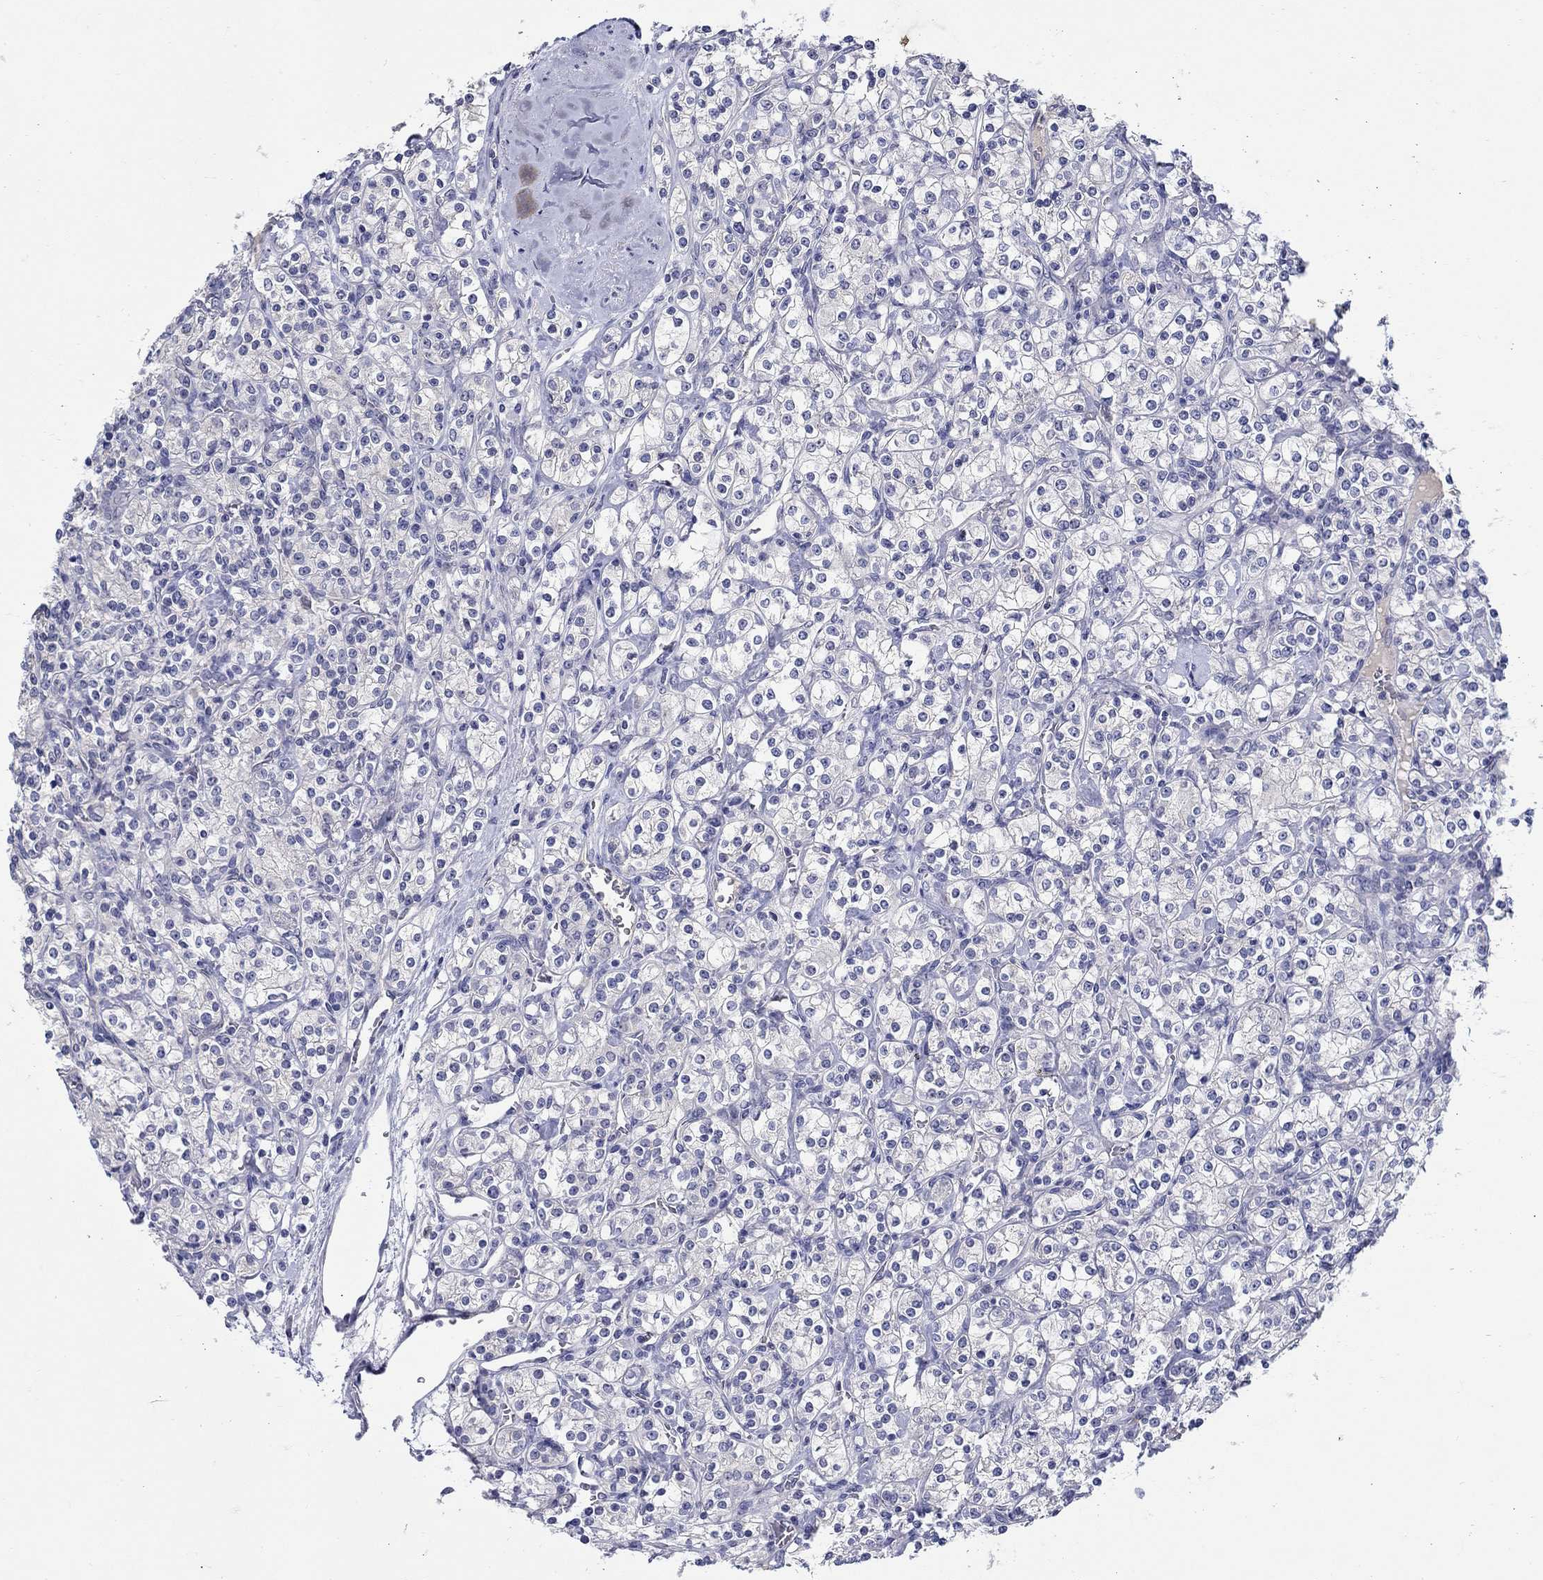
{"staining": {"intensity": "negative", "quantity": "none", "location": "none"}, "tissue": "renal cancer", "cell_type": "Tumor cells", "image_type": "cancer", "snomed": [{"axis": "morphology", "description": "Adenocarcinoma, NOS"}, {"axis": "topography", "description": "Kidney"}], "caption": "A photomicrograph of human renal cancer is negative for staining in tumor cells.", "gene": "SLC30A3", "patient": {"sex": "male", "age": 77}}